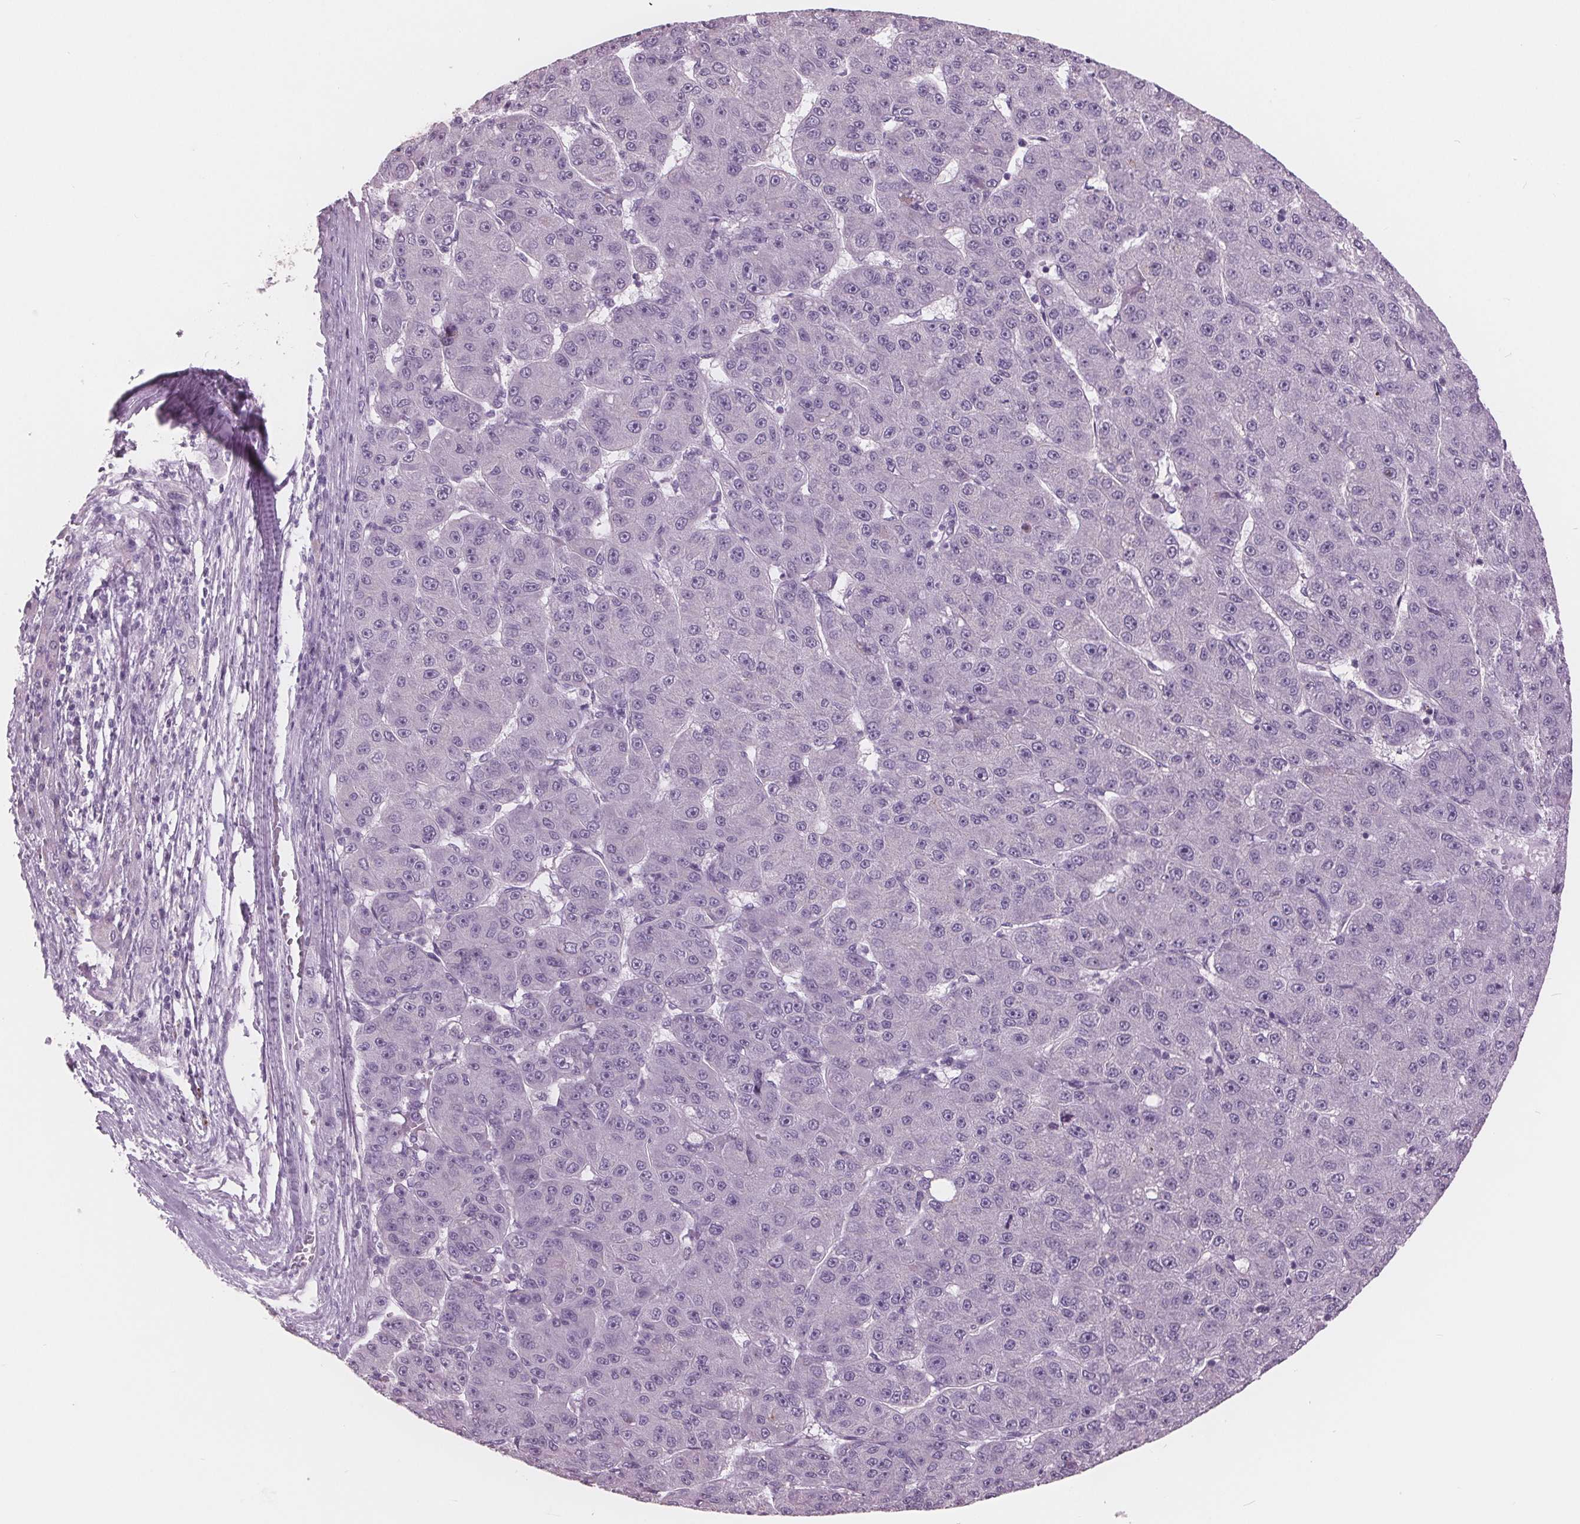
{"staining": {"intensity": "negative", "quantity": "none", "location": "none"}, "tissue": "liver cancer", "cell_type": "Tumor cells", "image_type": "cancer", "snomed": [{"axis": "morphology", "description": "Carcinoma, Hepatocellular, NOS"}, {"axis": "topography", "description": "Liver"}], "caption": "Immunohistochemistry (IHC) histopathology image of neoplastic tissue: human liver cancer stained with DAB demonstrates no significant protein expression in tumor cells. (DAB immunohistochemistry with hematoxylin counter stain).", "gene": "AMBP", "patient": {"sex": "male", "age": 67}}